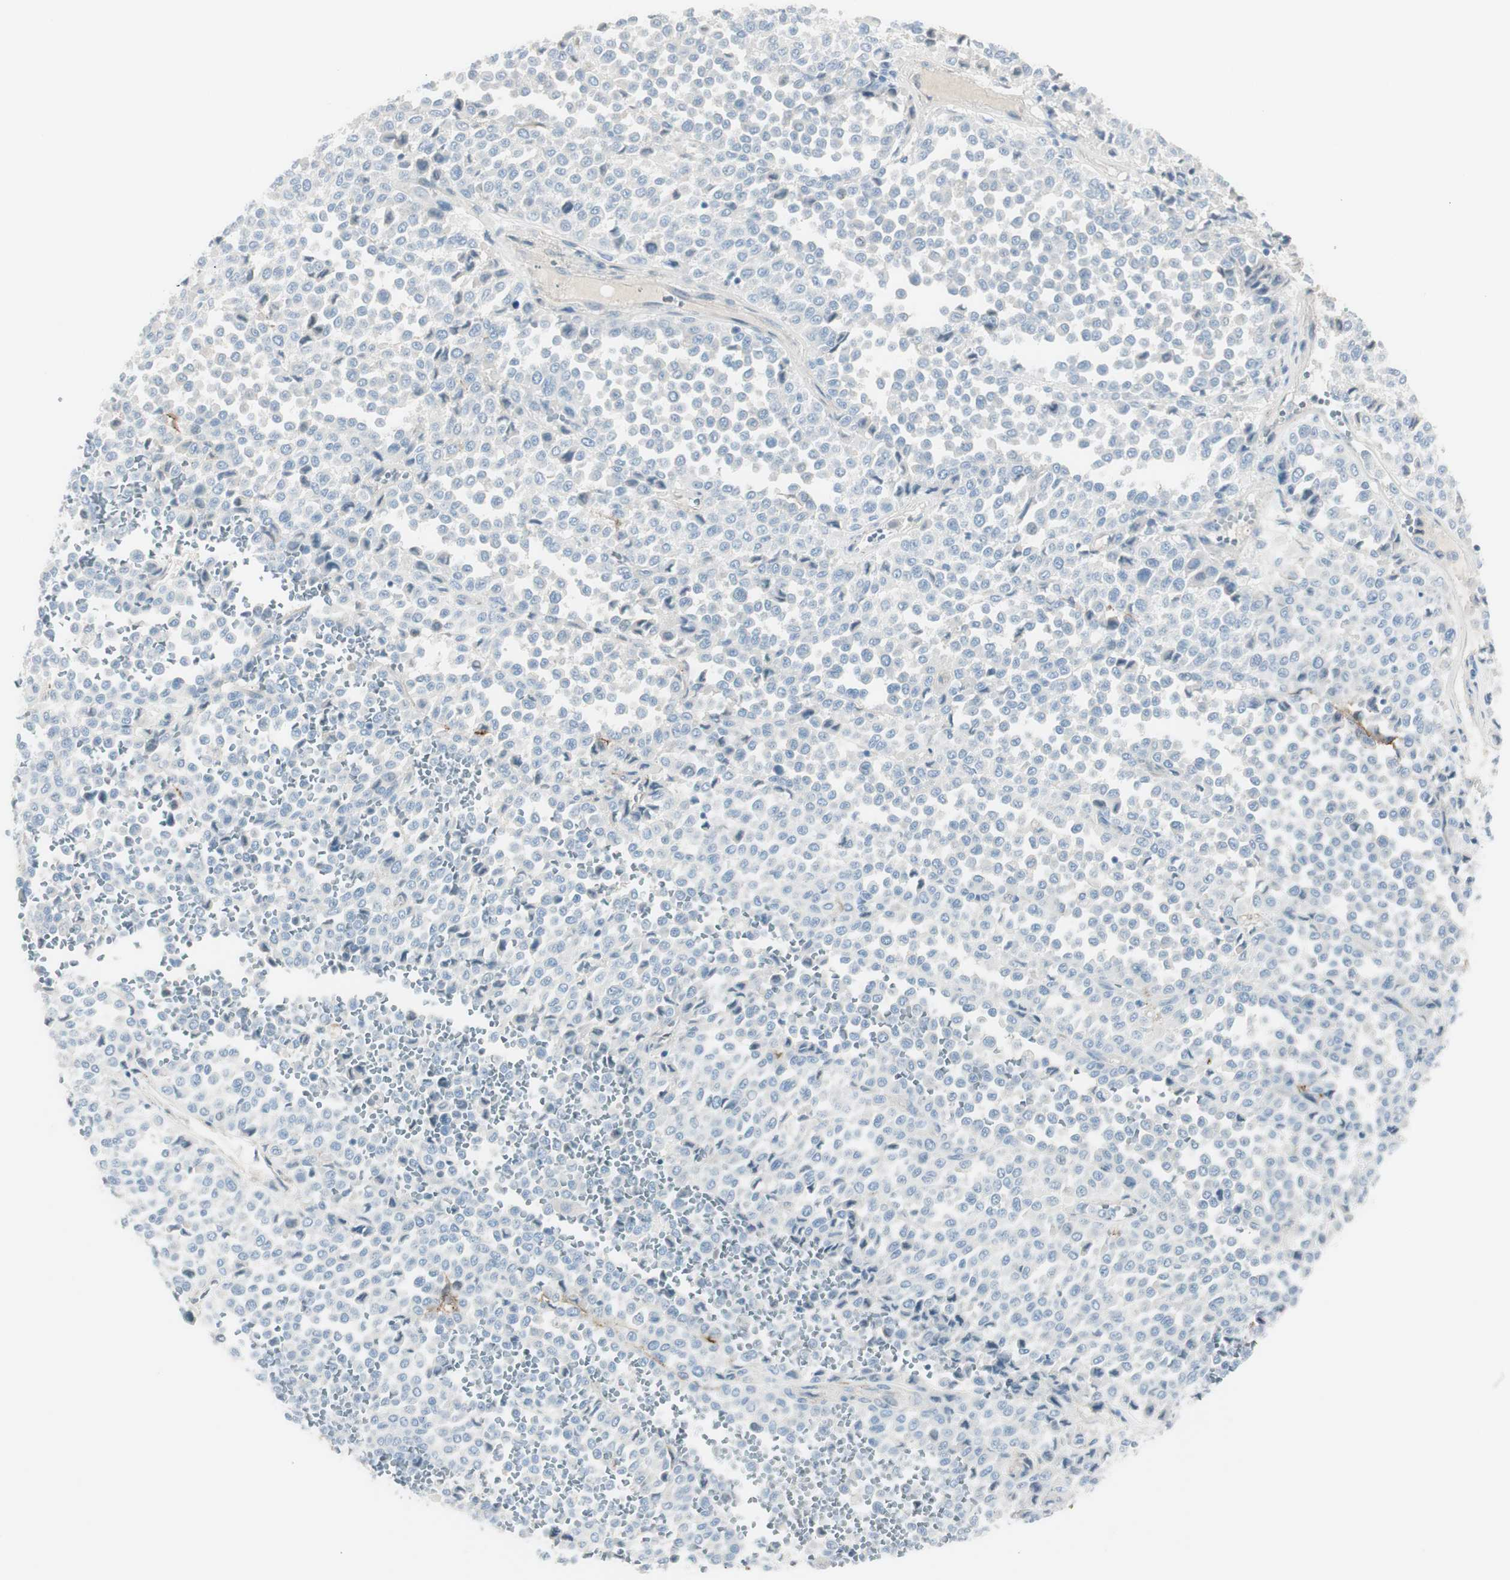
{"staining": {"intensity": "negative", "quantity": "none", "location": "none"}, "tissue": "melanoma", "cell_type": "Tumor cells", "image_type": "cancer", "snomed": [{"axis": "morphology", "description": "Malignant melanoma, Metastatic site"}, {"axis": "topography", "description": "Pancreas"}], "caption": "Tumor cells show no significant expression in melanoma.", "gene": "CACNA2D1", "patient": {"sex": "female", "age": 30}}